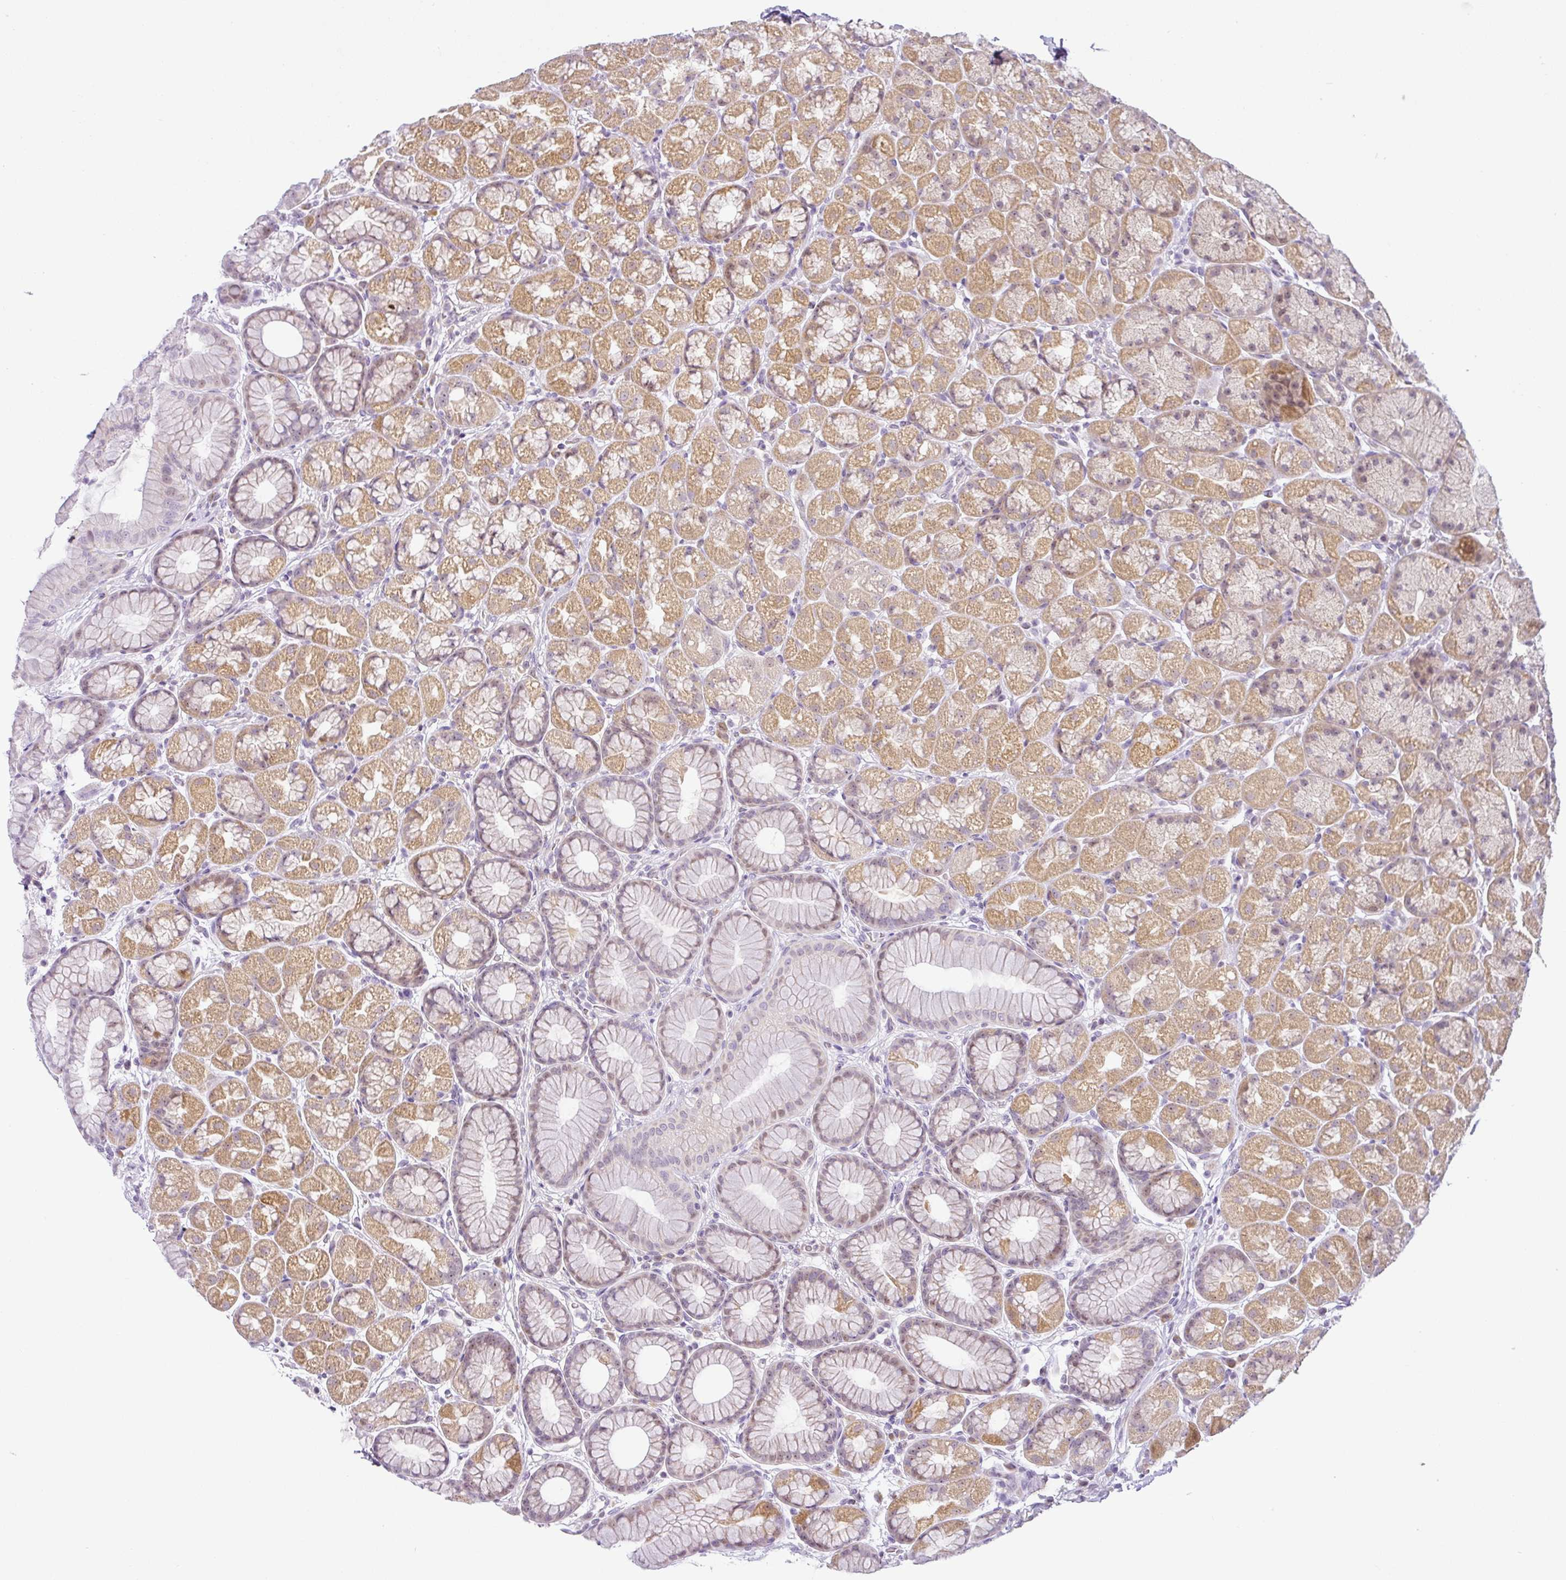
{"staining": {"intensity": "moderate", "quantity": "25%-75%", "location": "cytoplasmic/membranous,nuclear"}, "tissue": "stomach", "cell_type": "Glandular cells", "image_type": "normal", "snomed": [{"axis": "morphology", "description": "Normal tissue, NOS"}, {"axis": "topography", "description": "Stomach, lower"}], "caption": "Stomach stained for a protein shows moderate cytoplasmic/membranous,nuclear positivity in glandular cells.", "gene": "NDUFB2", "patient": {"sex": "male", "age": 67}}